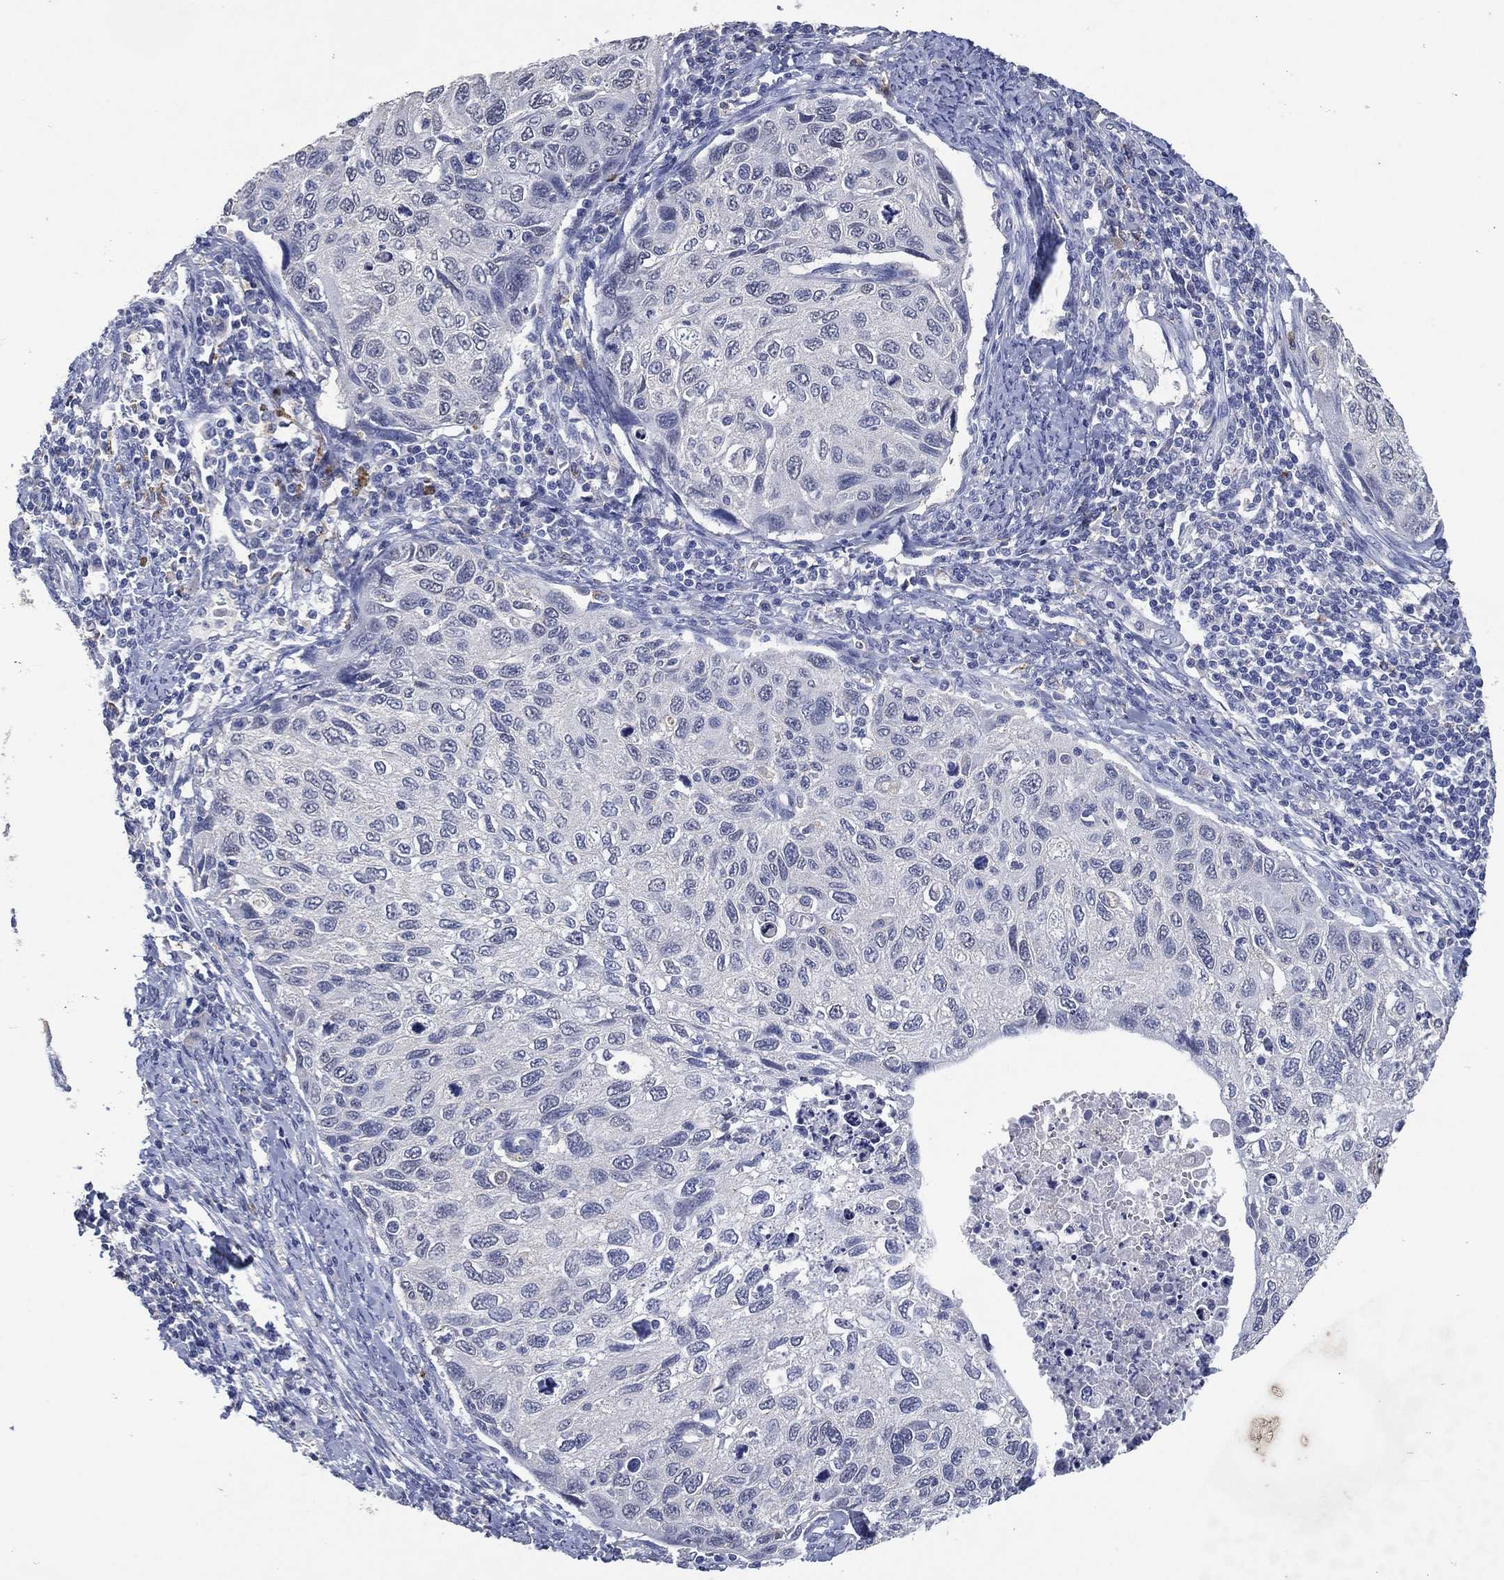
{"staining": {"intensity": "negative", "quantity": "none", "location": "none"}, "tissue": "cervical cancer", "cell_type": "Tumor cells", "image_type": "cancer", "snomed": [{"axis": "morphology", "description": "Squamous cell carcinoma, NOS"}, {"axis": "topography", "description": "Cervix"}], "caption": "Immunohistochemistry (IHC) micrograph of neoplastic tissue: cervical squamous cell carcinoma stained with DAB (3,3'-diaminobenzidine) exhibits no significant protein positivity in tumor cells.", "gene": "FSCN2", "patient": {"sex": "female", "age": 70}}